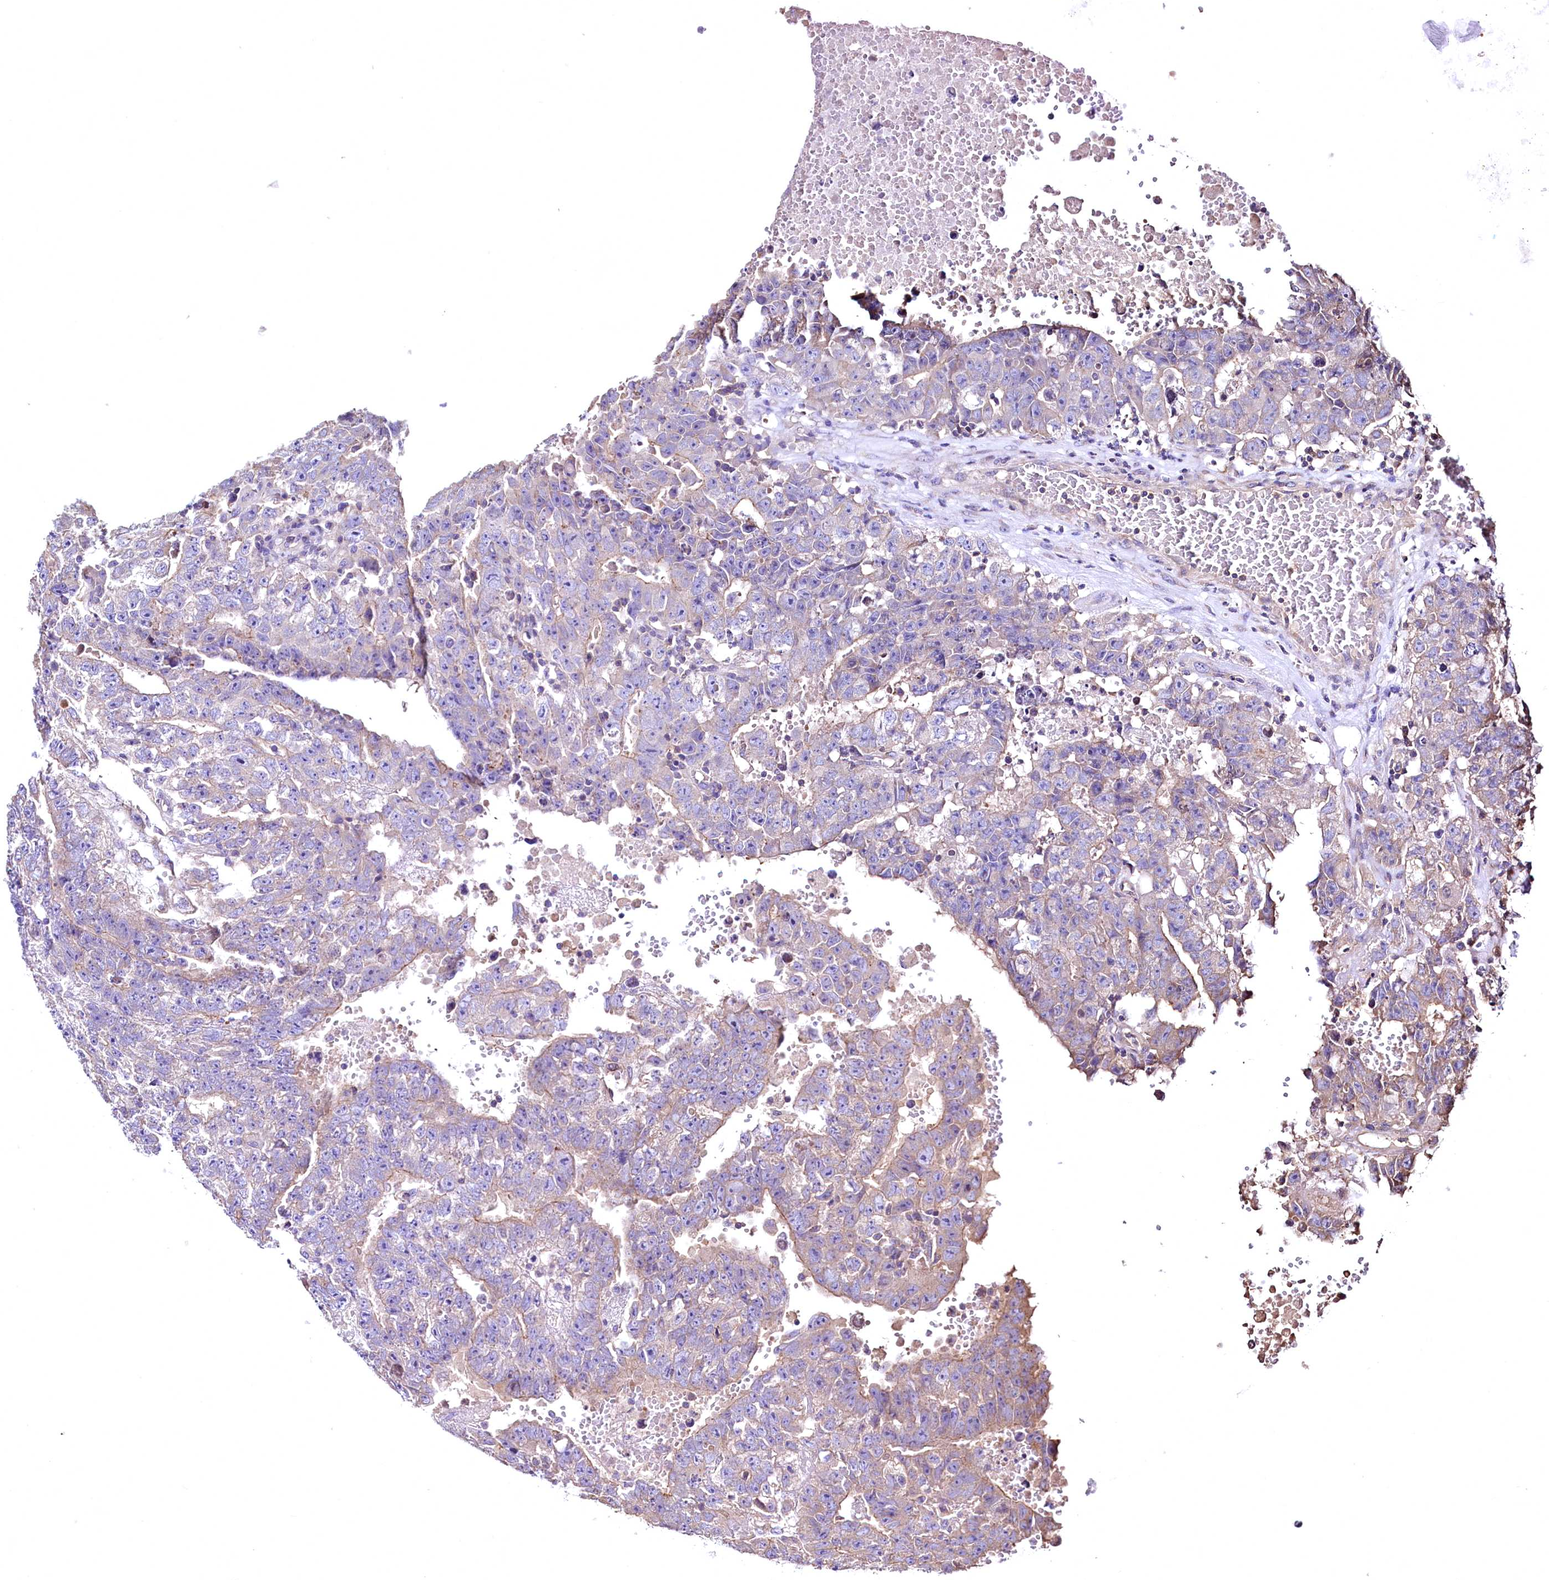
{"staining": {"intensity": "weak", "quantity": "<25%", "location": "cytoplasmic/membranous"}, "tissue": "testis cancer", "cell_type": "Tumor cells", "image_type": "cancer", "snomed": [{"axis": "morphology", "description": "Carcinoma, Embryonal, NOS"}, {"axis": "topography", "description": "Testis"}], "caption": "This is a histopathology image of immunohistochemistry staining of embryonal carcinoma (testis), which shows no expression in tumor cells.", "gene": "TBCEL", "patient": {"sex": "male", "age": 25}}